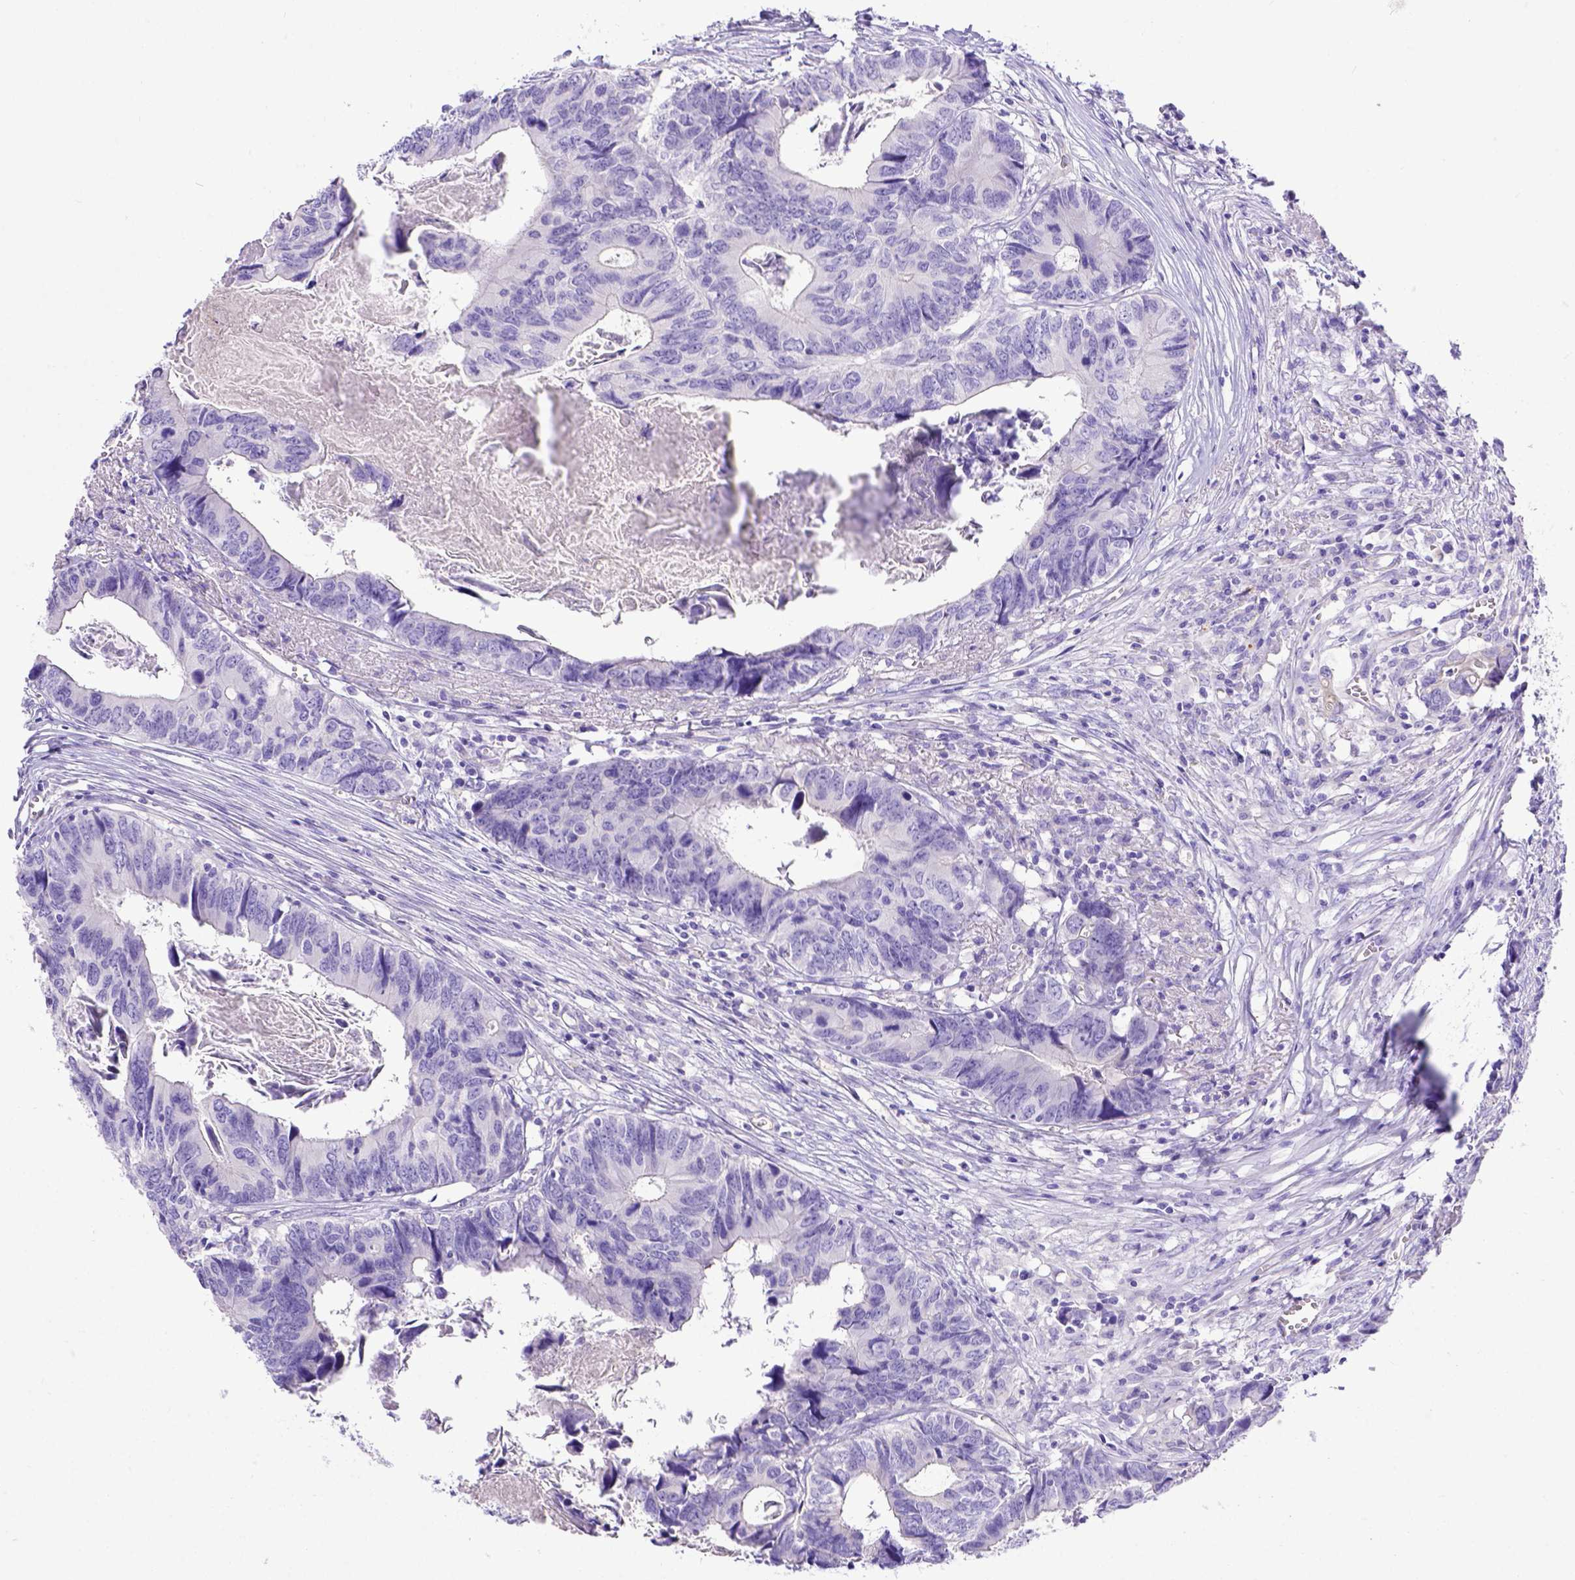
{"staining": {"intensity": "negative", "quantity": "none", "location": "none"}, "tissue": "colorectal cancer", "cell_type": "Tumor cells", "image_type": "cancer", "snomed": [{"axis": "morphology", "description": "Adenocarcinoma, NOS"}, {"axis": "topography", "description": "Colon"}], "caption": "Immunohistochemistry image of neoplastic tissue: colorectal cancer (adenocarcinoma) stained with DAB reveals no significant protein staining in tumor cells.", "gene": "LRRC18", "patient": {"sex": "female", "age": 82}}